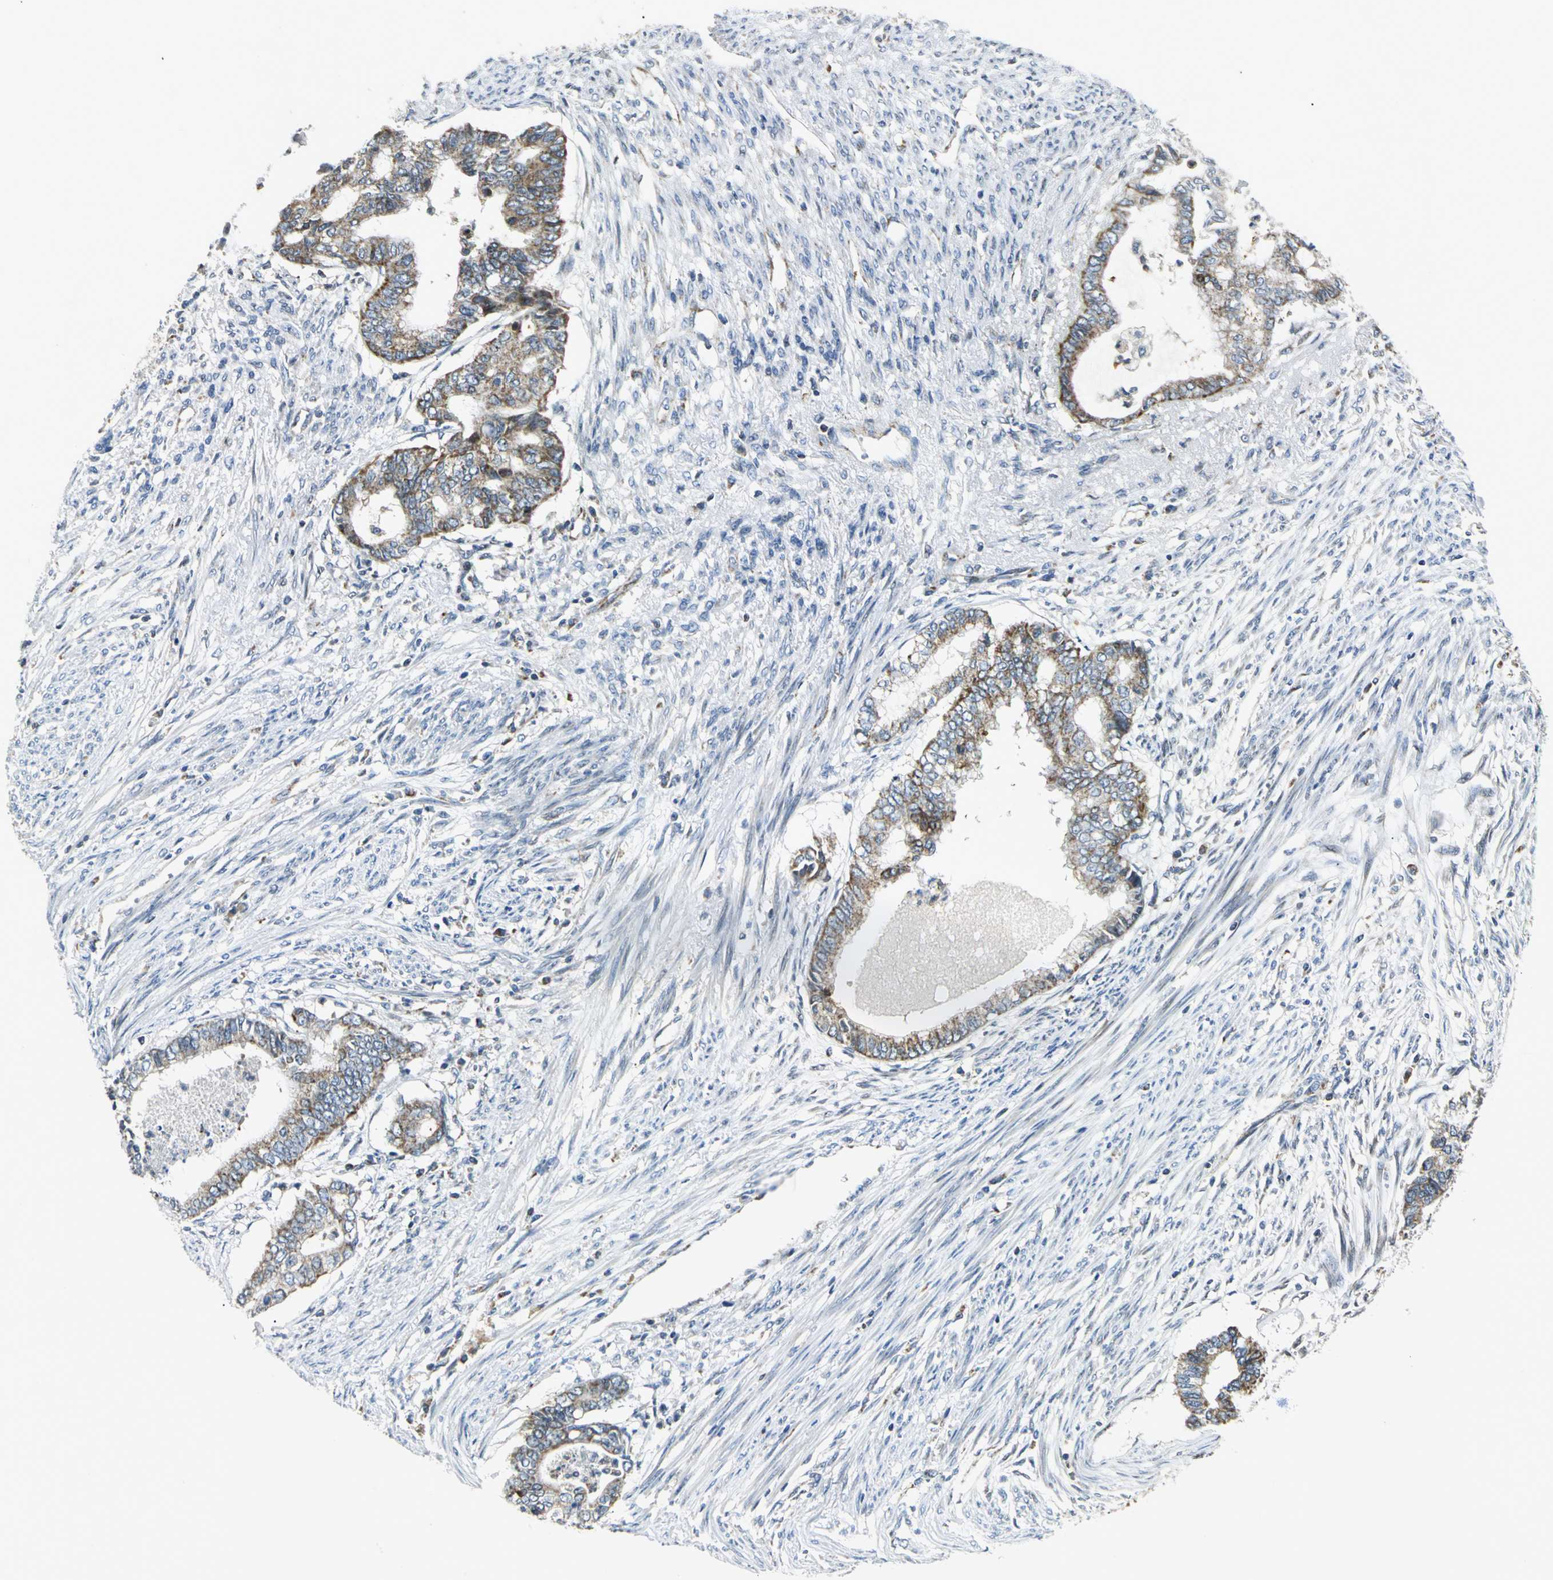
{"staining": {"intensity": "moderate", "quantity": ">75%", "location": "cytoplasmic/membranous"}, "tissue": "endometrial cancer", "cell_type": "Tumor cells", "image_type": "cancer", "snomed": [{"axis": "morphology", "description": "Adenocarcinoma, NOS"}, {"axis": "topography", "description": "Endometrium"}], "caption": "Brown immunohistochemical staining in endometrial cancer exhibits moderate cytoplasmic/membranous staining in approximately >75% of tumor cells.", "gene": "USP40", "patient": {"sex": "female", "age": 79}}